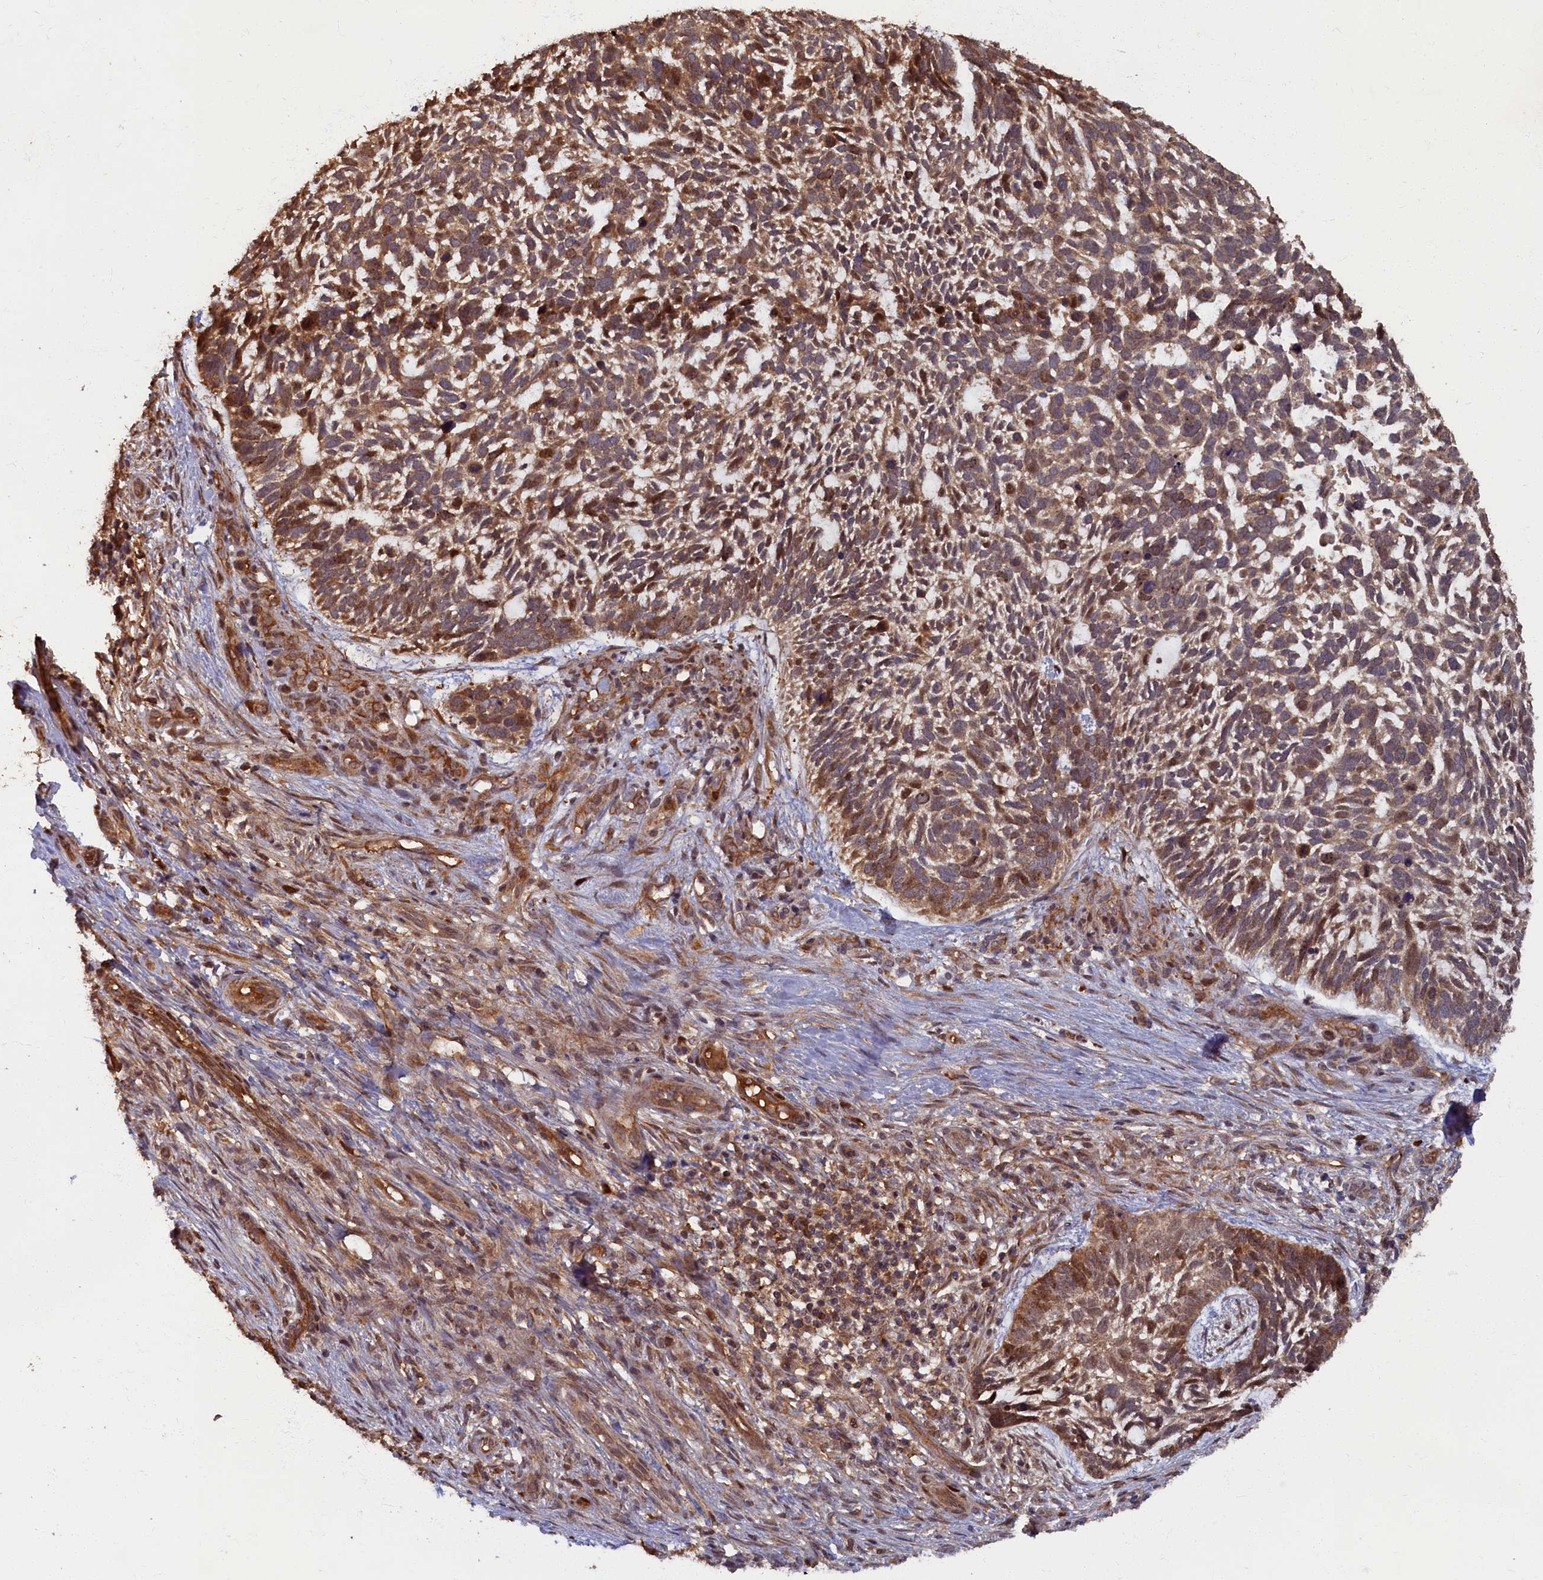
{"staining": {"intensity": "moderate", "quantity": ">75%", "location": "cytoplasmic/membranous"}, "tissue": "skin cancer", "cell_type": "Tumor cells", "image_type": "cancer", "snomed": [{"axis": "morphology", "description": "Basal cell carcinoma"}, {"axis": "topography", "description": "Skin"}], "caption": "IHC (DAB (3,3'-diaminobenzidine)) staining of skin cancer (basal cell carcinoma) reveals moderate cytoplasmic/membranous protein positivity in approximately >75% of tumor cells.", "gene": "BRCA1", "patient": {"sex": "male", "age": 88}}